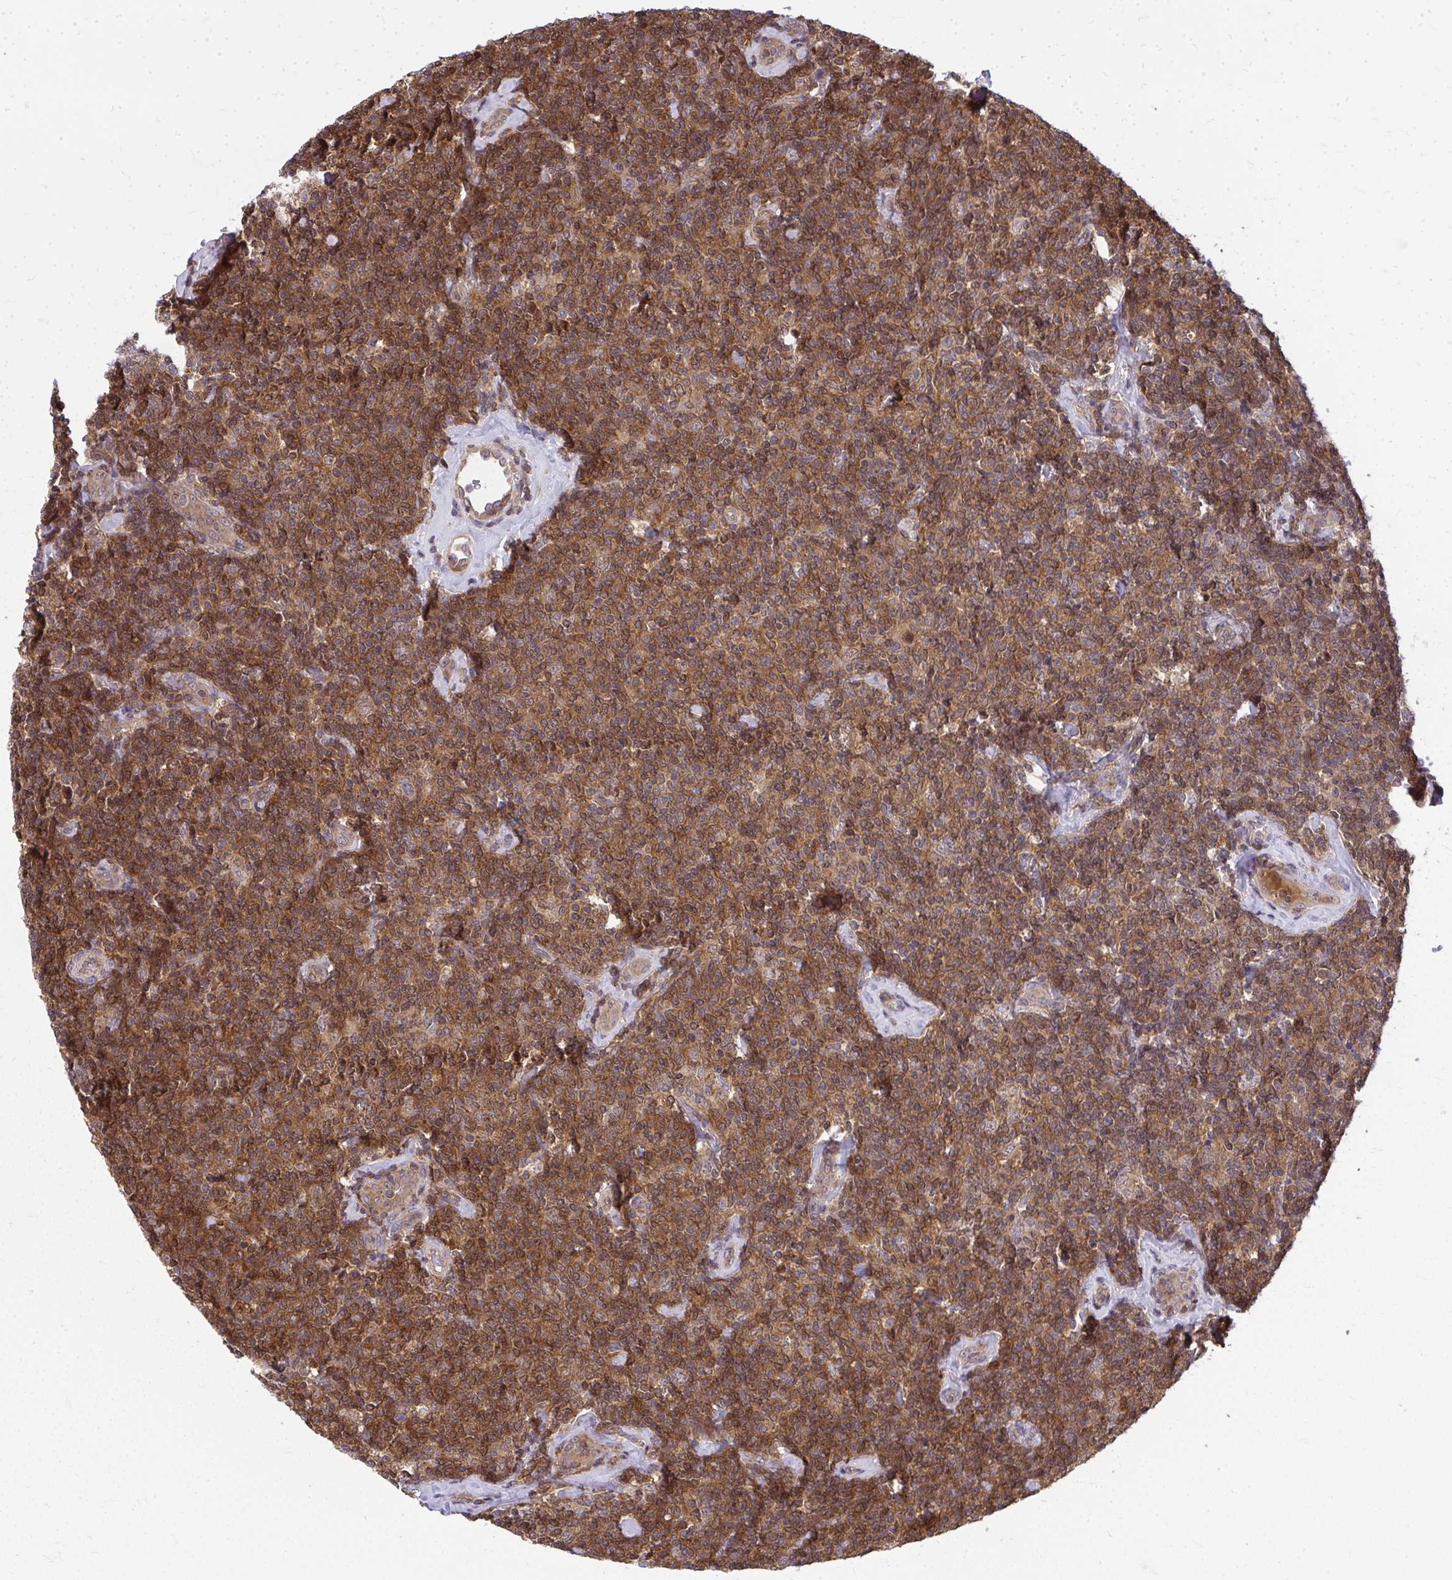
{"staining": {"intensity": "moderate", "quantity": ">75%", "location": "cytoplasmic/membranous"}, "tissue": "lymphoma", "cell_type": "Tumor cells", "image_type": "cancer", "snomed": [{"axis": "morphology", "description": "Malignant lymphoma, non-Hodgkin's type, Low grade"}, {"axis": "topography", "description": "Lymph node"}], "caption": "The micrograph exhibits staining of malignant lymphoma, non-Hodgkin's type (low-grade), revealing moderate cytoplasmic/membranous protein expression (brown color) within tumor cells.", "gene": "HDHD2", "patient": {"sex": "female", "age": 56}}